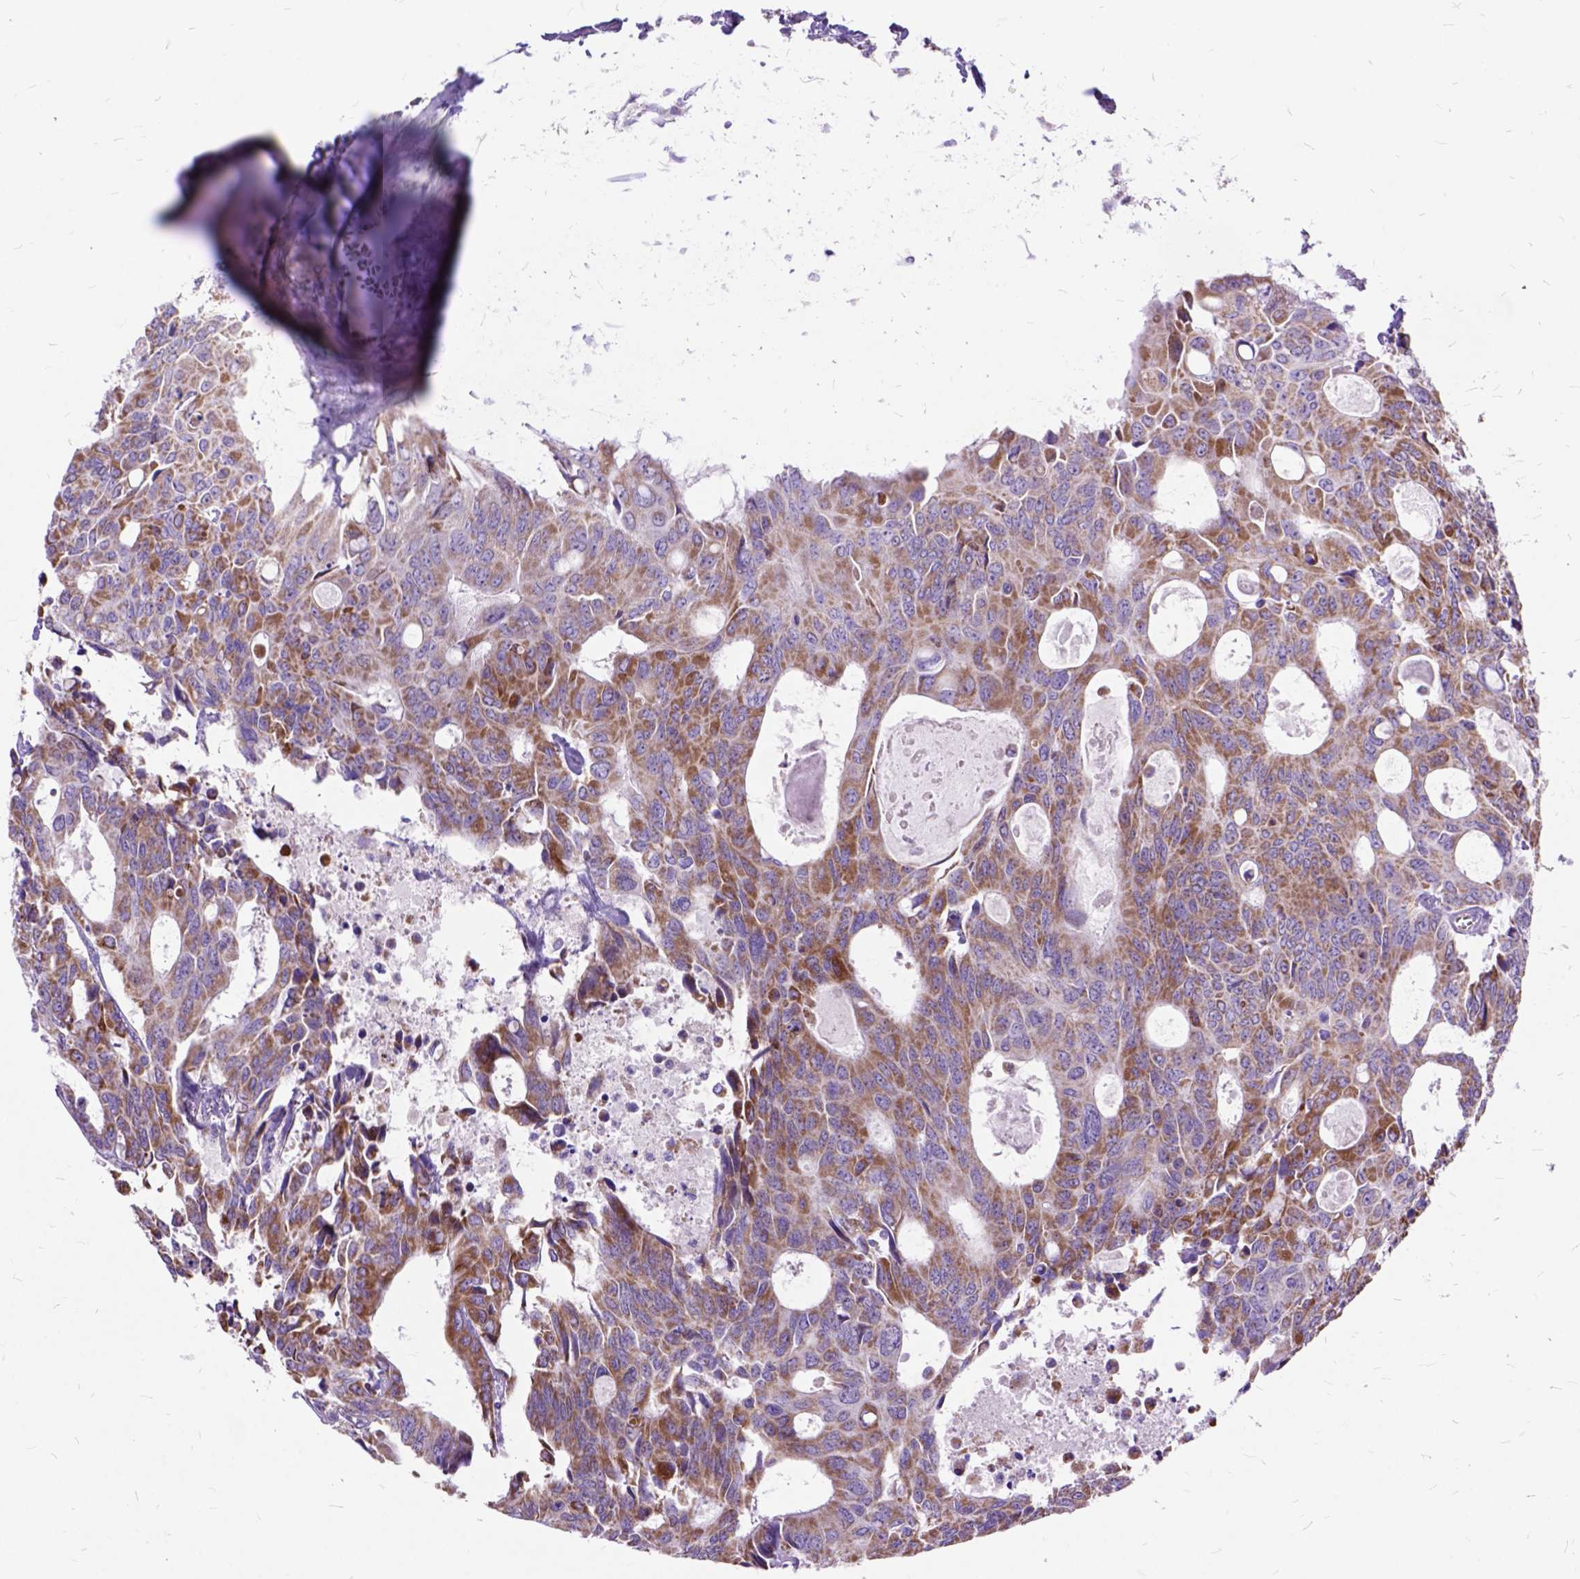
{"staining": {"intensity": "moderate", "quantity": "25%-75%", "location": "cytoplasmic/membranous"}, "tissue": "colorectal cancer", "cell_type": "Tumor cells", "image_type": "cancer", "snomed": [{"axis": "morphology", "description": "Adenocarcinoma, NOS"}, {"axis": "topography", "description": "Rectum"}], "caption": "Immunohistochemical staining of colorectal cancer reveals medium levels of moderate cytoplasmic/membranous protein positivity in about 25%-75% of tumor cells.", "gene": "CTAG2", "patient": {"sex": "male", "age": 76}}